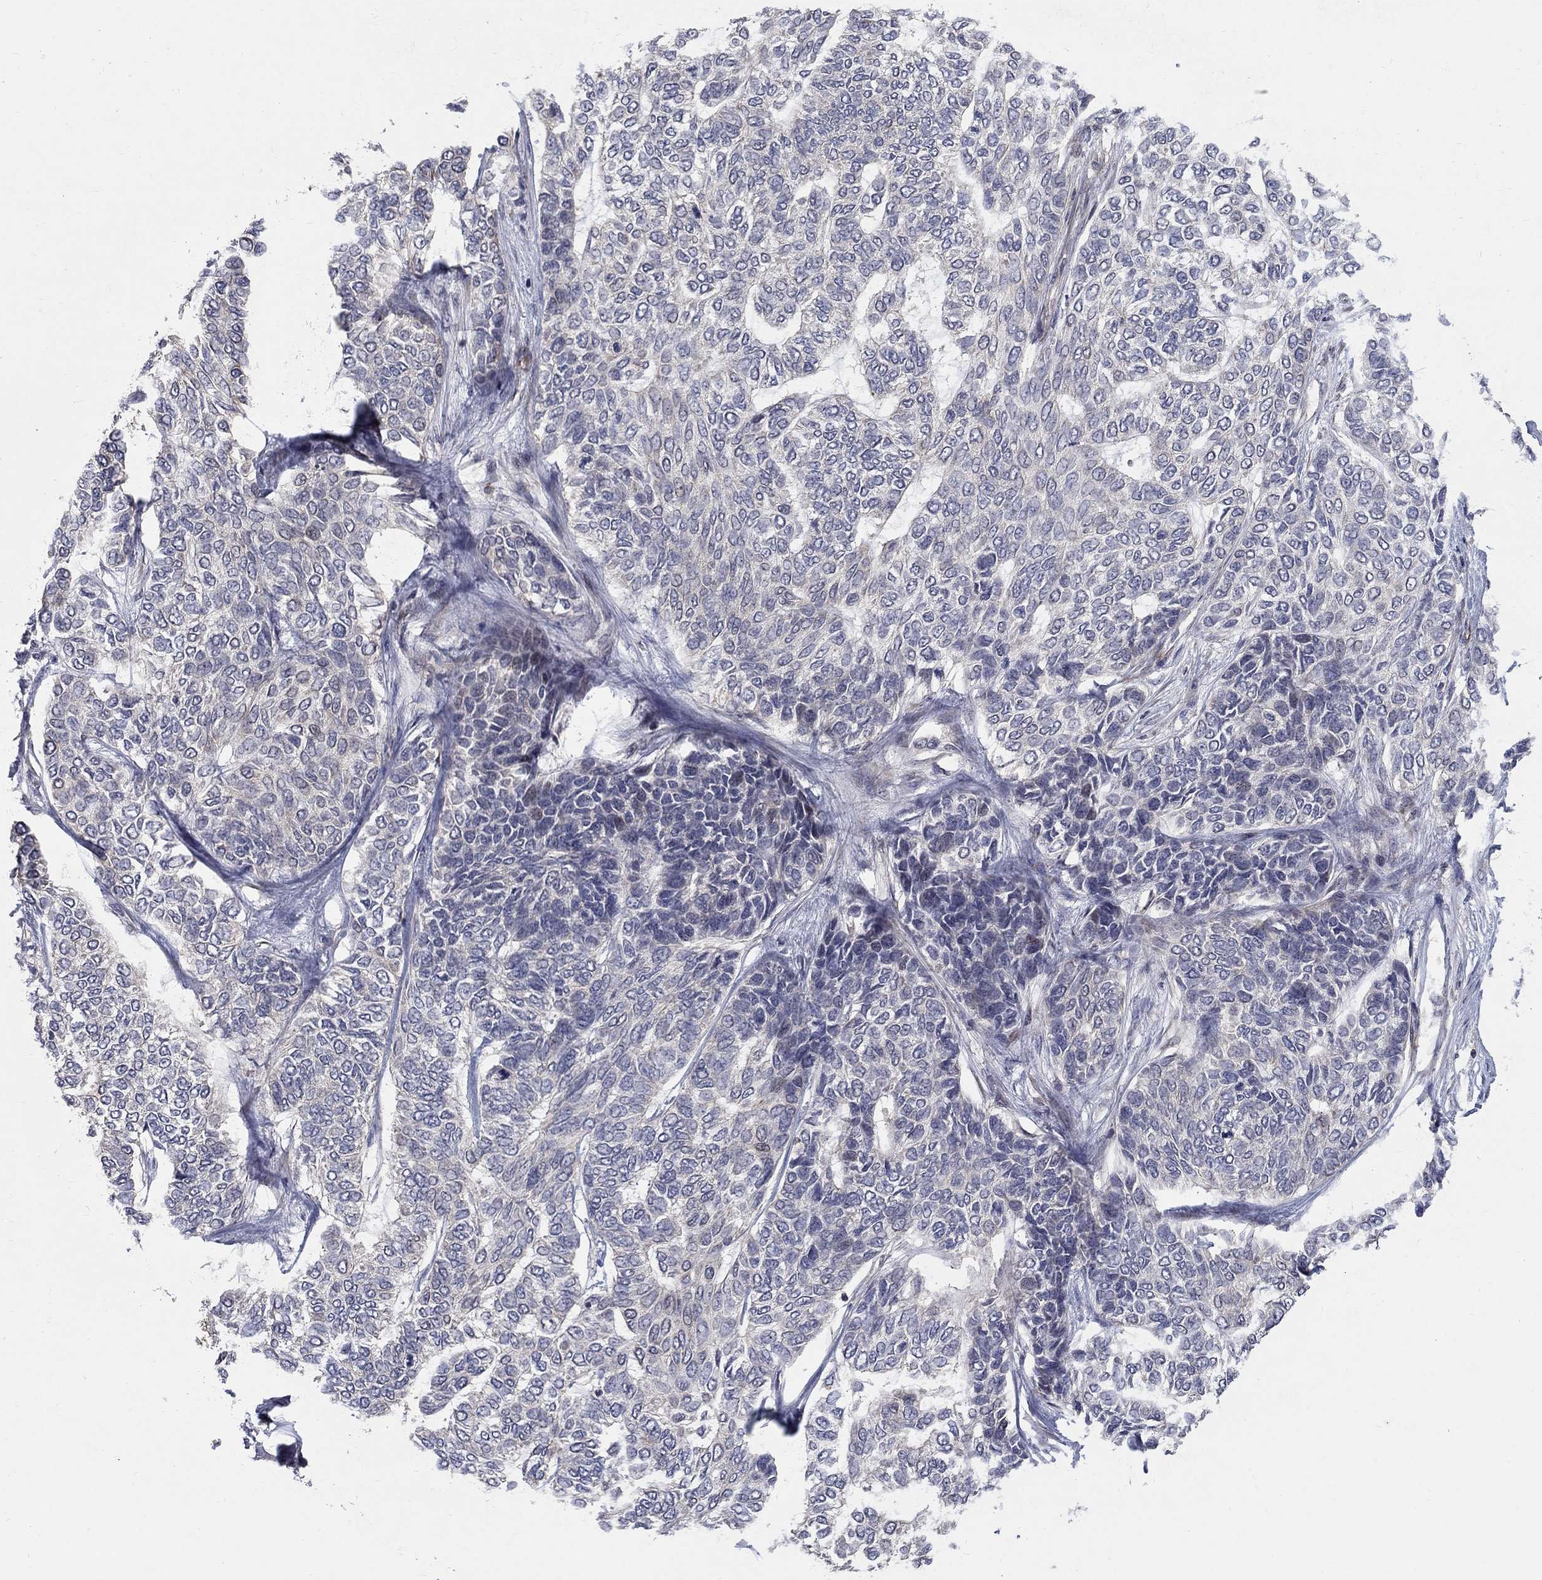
{"staining": {"intensity": "negative", "quantity": "none", "location": "none"}, "tissue": "skin cancer", "cell_type": "Tumor cells", "image_type": "cancer", "snomed": [{"axis": "morphology", "description": "Basal cell carcinoma"}, {"axis": "topography", "description": "Skin"}], "caption": "Immunohistochemistry (IHC) histopathology image of basal cell carcinoma (skin) stained for a protein (brown), which exhibits no expression in tumor cells.", "gene": "MSRA", "patient": {"sex": "female", "age": 65}}